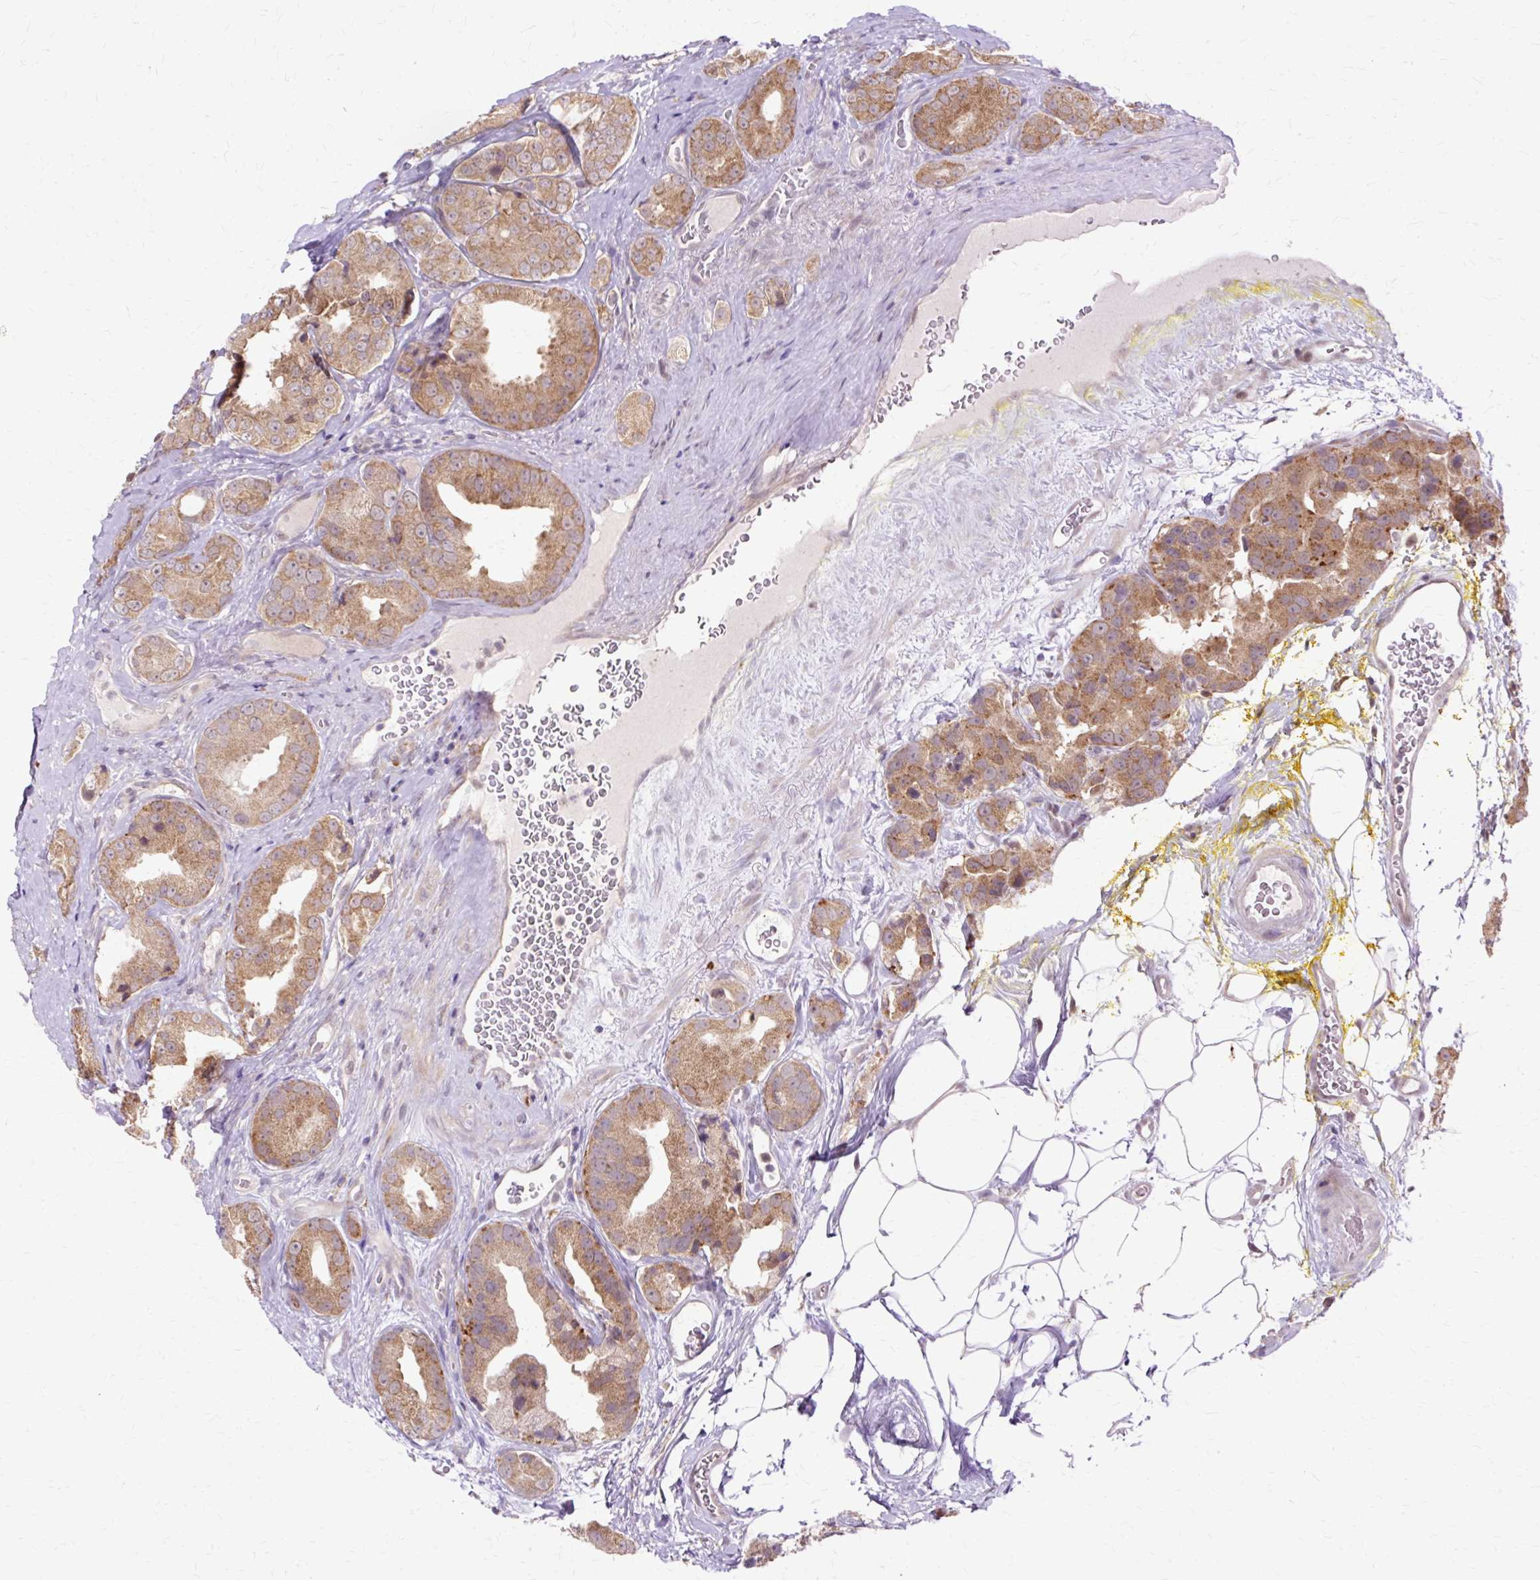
{"staining": {"intensity": "moderate", "quantity": ">75%", "location": "cytoplasmic/membranous"}, "tissue": "prostate cancer", "cell_type": "Tumor cells", "image_type": "cancer", "snomed": [{"axis": "morphology", "description": "Adenocarcinoma, High grade"}, {"axis": "topography", "description": "Prostate"}], "caption": "Human prostate cancer stained for a protein (brown) shows moderate cytoplasmic/membranous positive positivity in about >75% of tumor cells.", "gene": "GEMIN2", "patient": {"sex": "male", "age": 63}}